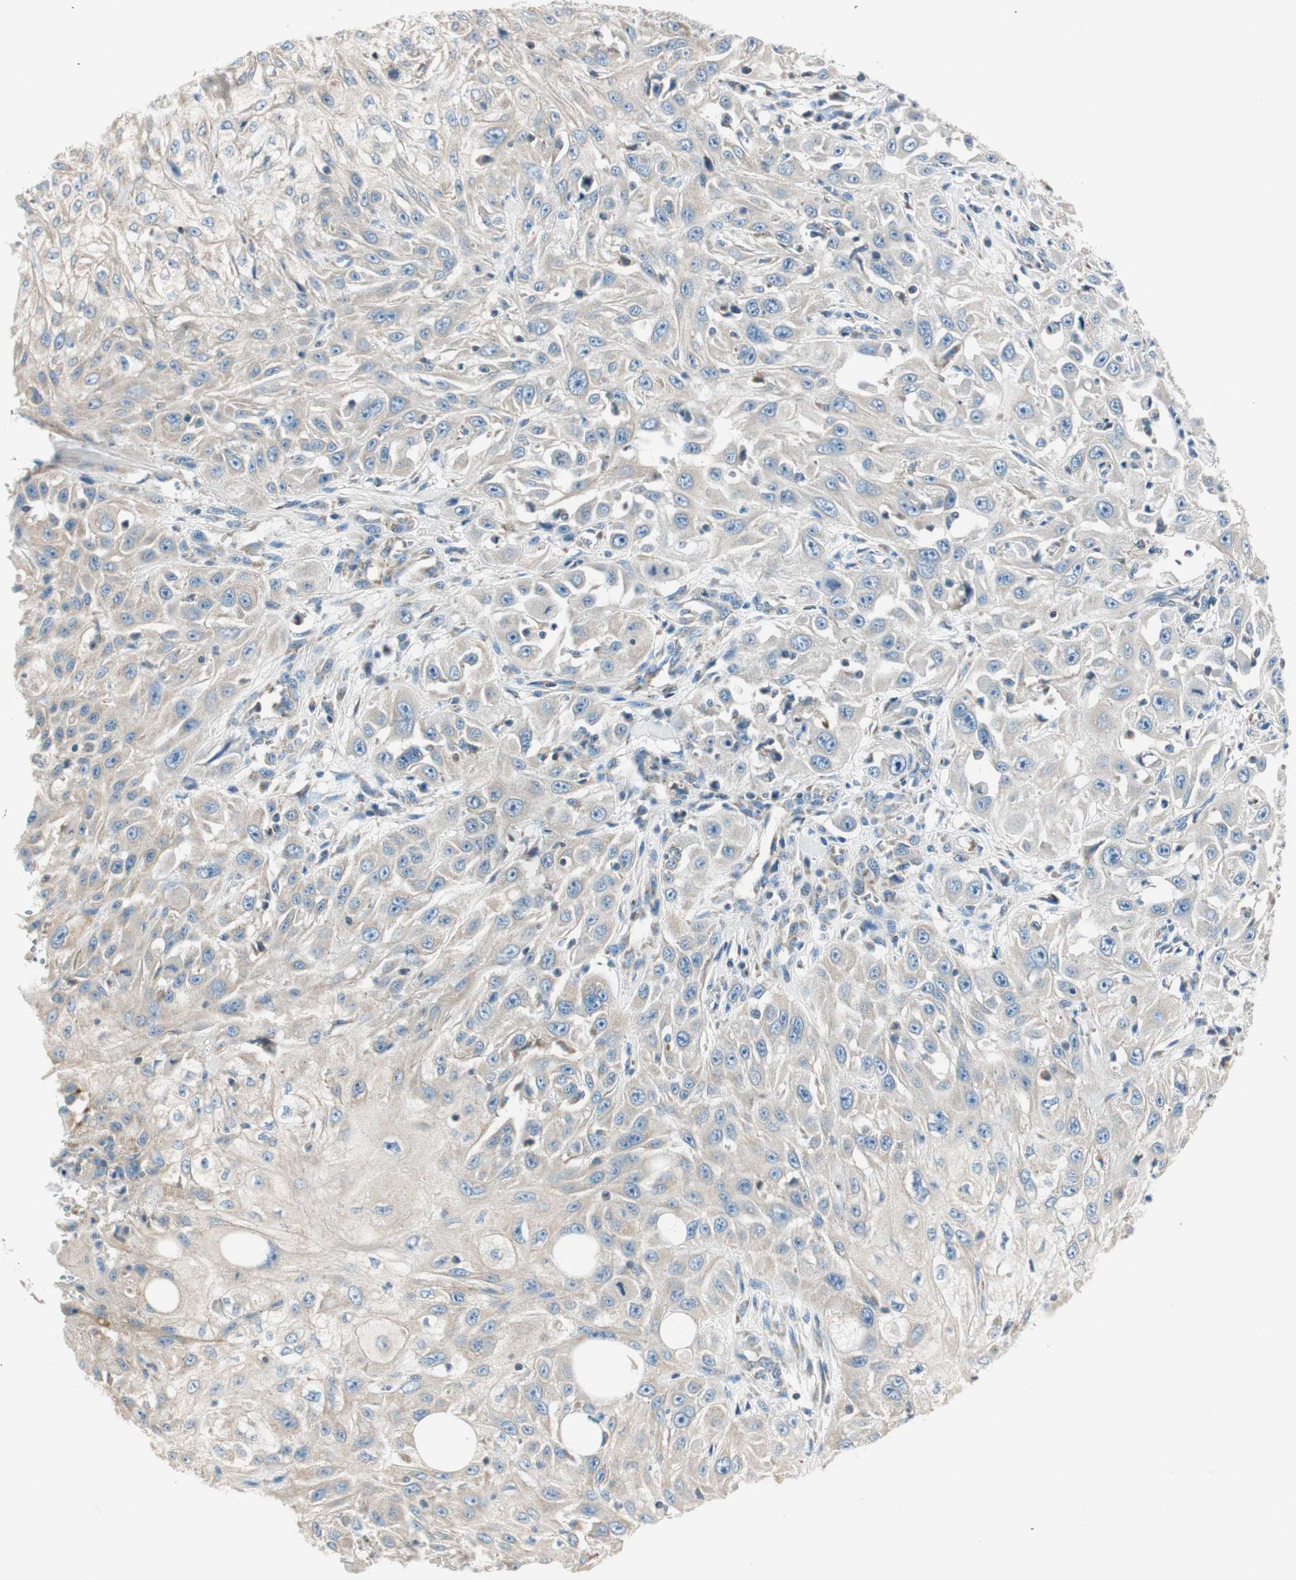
{"staining": {"intensity": "weak", "quantity": "25%-75%", "location": "cytoplasmic/membranous"}, "tissue": "skin cancer", "cell_type": "Tumor cells", "image_type": "cancer", "snomed": [{"axis": "morphology", "description": "Squamous cell carcinoma, NOS"}, {"axis": "topography", "description": "Skin"}], "caption": "The photomicrograph exhibits staining of skin cancer, revealing weak cytoplasmic/membranous protein staining (brown color) within tumor cells. (Brightfield microscopy of DAB IHC at high magnification).", "gene": "RORB", "patient": {"sex": "male", "age": 75}}